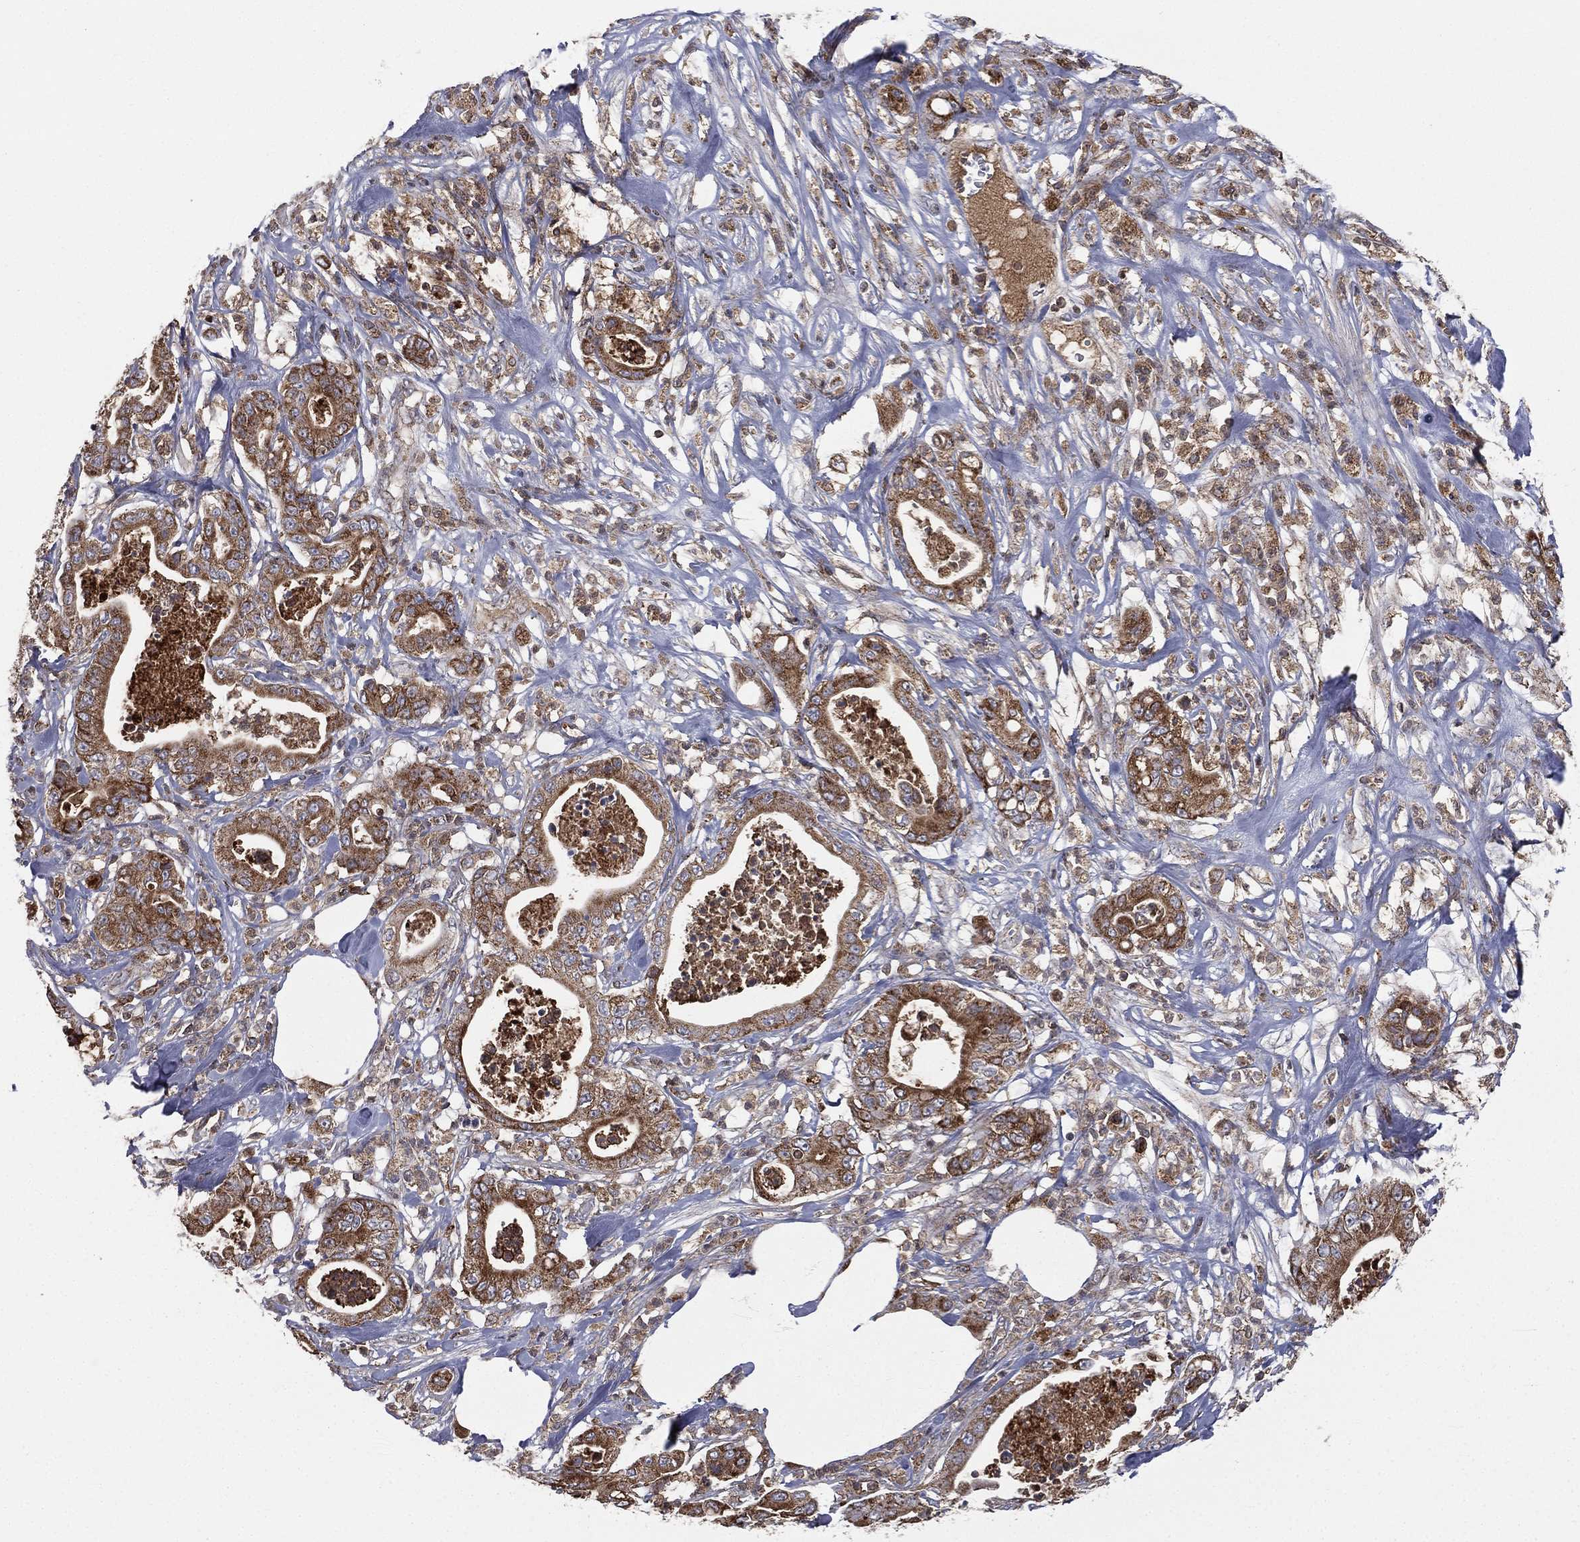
{"staining": {"intensity": "strong", "quantity": "25%-75%", "location": "cytoplasmic/membranous"}, "tissue": "pancreatic cancer", "cell_type": "Tumor cells", "image_type": "cancer", "snomed": [{"axis": "morphology", "description": "Adenocarcinoma, NOS"}, {"axis": "topography", "description": "Pancreas"}], "caption": "Immunohistochemistry of human adenocarcinoma (pancreatic) shows high levels of strong cytoplasmic/membranous staining in approximately 25%-75% of tumor cells.", "gene": "RIN3", "patient": {"sex": "male", "age": 71}}